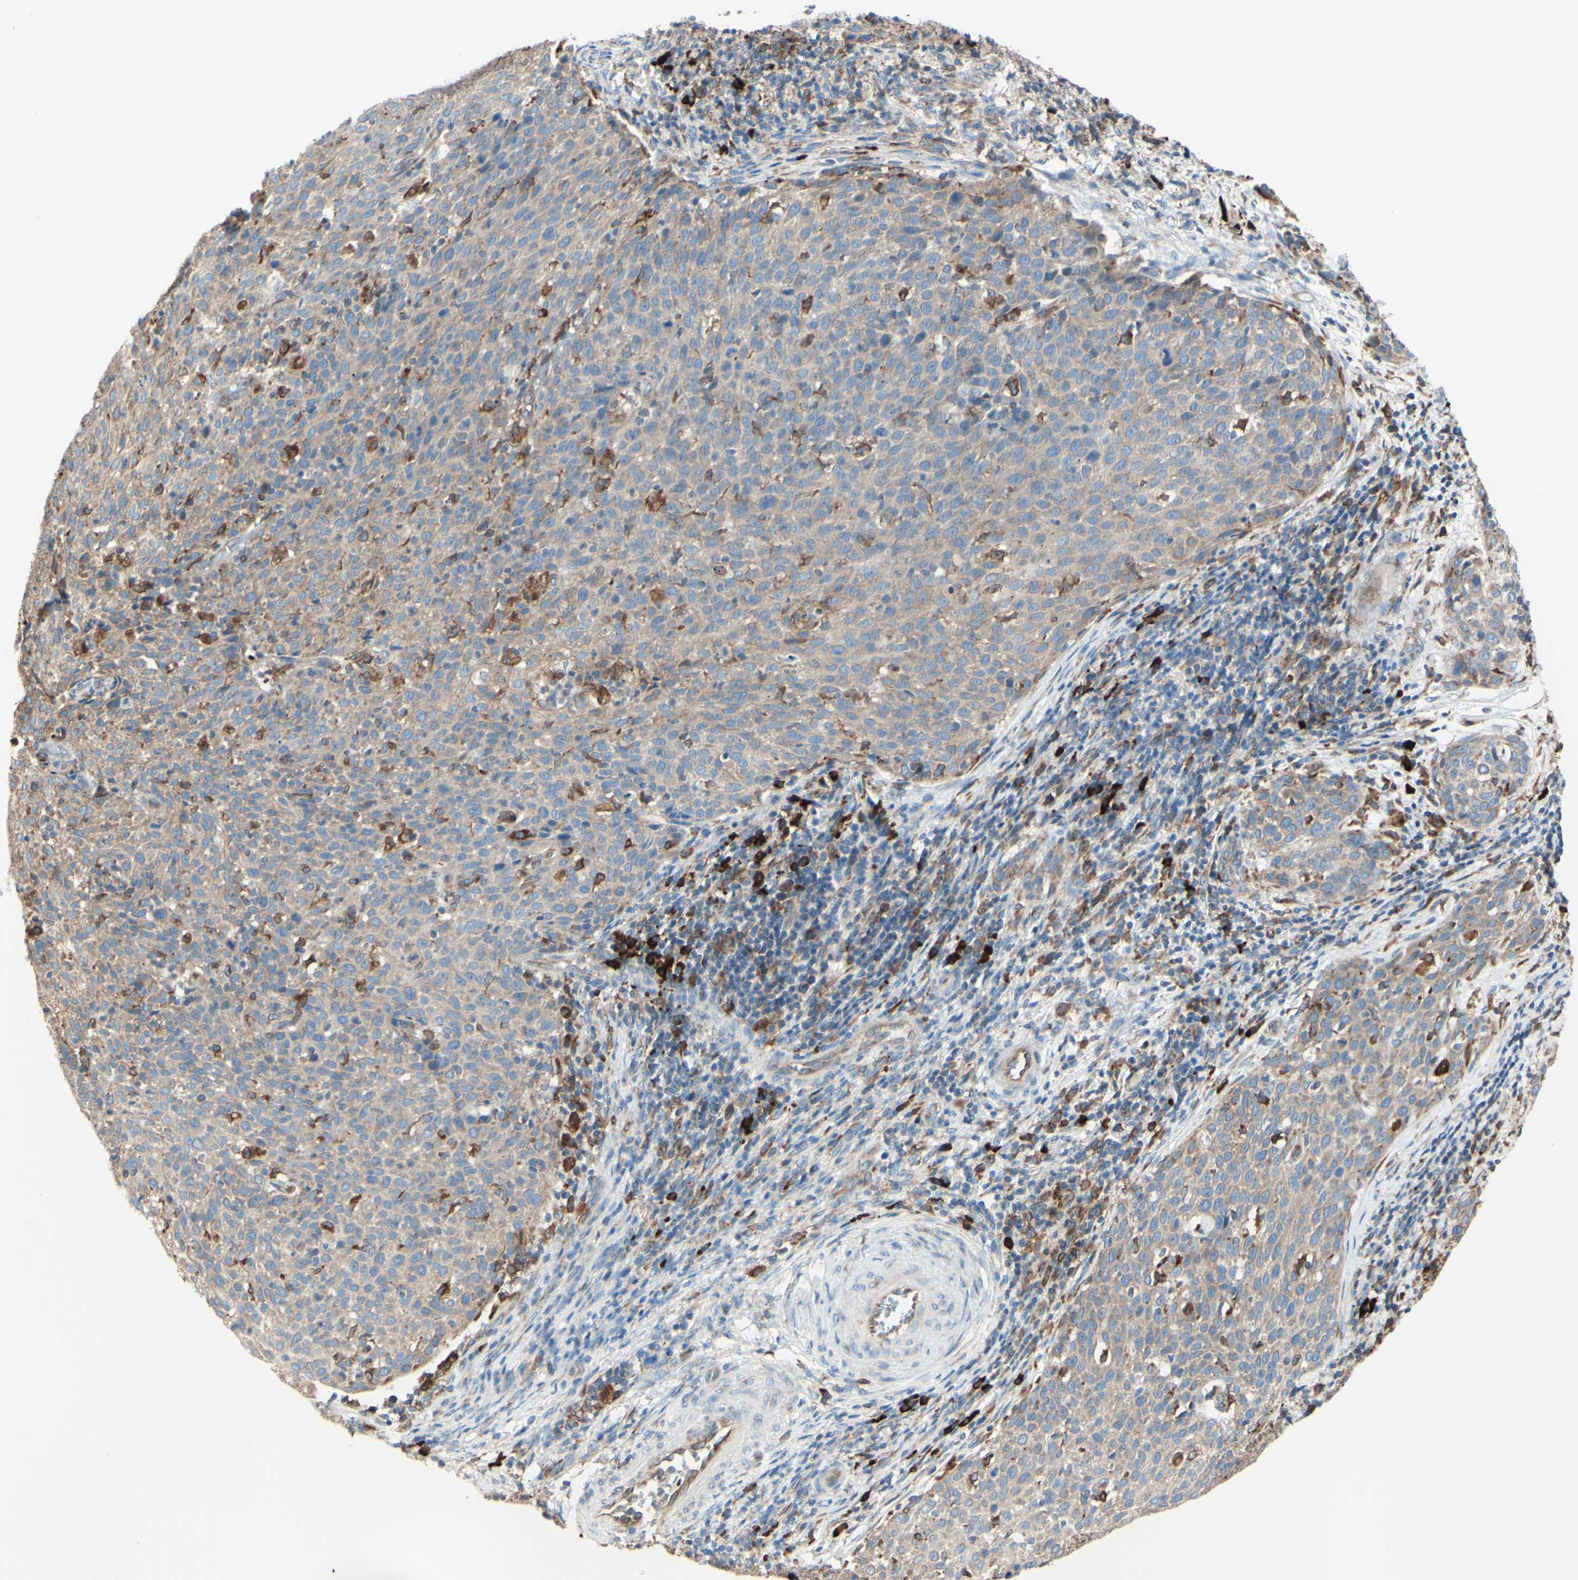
{"staining": {"intensity": "moderate", "quantity": ">75%", "location": "cytoplasmic/membranous"}, "tissue": "cervical cancer", "cell_type": "Tumor cells", "image_type": "cancer", "snomed": [{"axis": "morphology", "description": "Squamous cell carcinoma, NOS"}, {"axis": "topography", "description": "Cervix"}], "caption": "Tumor cells display medium levels of moderate cytoplasmic/membranous positivity in about >75% of cells in cervical cancer (squamous cell carcinoma). (Brightfield microscopy of DAB IHC at high magnification).", "gene": "DNAJB11", "patient": {"sex": "female", "age": 38}}